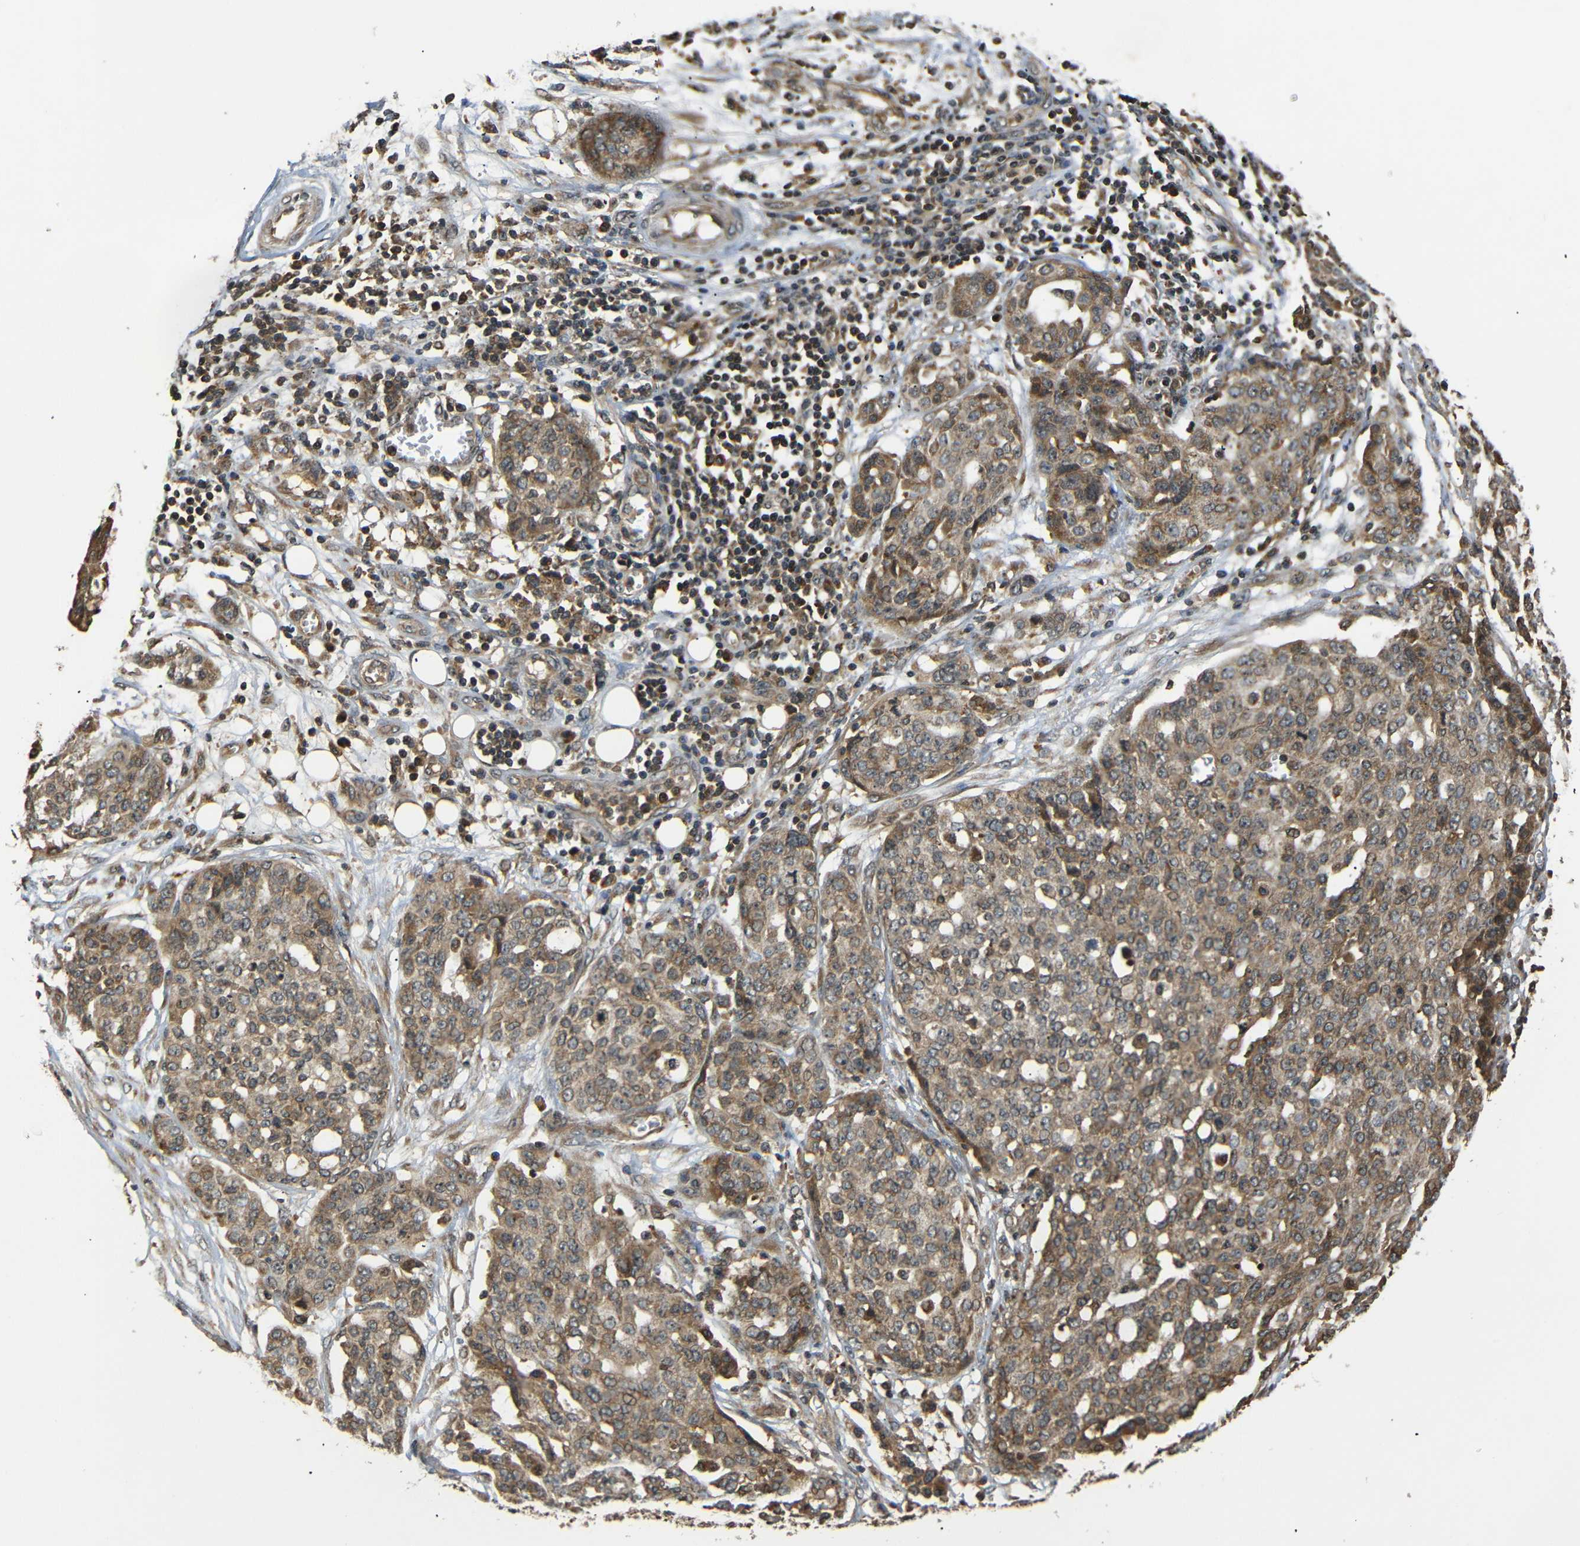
{"staining": {"intensity": "moderate", "quantity": ">75%", "location": "cytoplasmic/membranous"}, "tissue": "ovarian cancer", "cell_type": "Tumor cells", "image_type": "cancer", "snomed": [{"axis": "morphology", "description": "Cystadenocarcinoma, serous, NOS"}, {"axis": "topography", "description": "Soft tissue"}, {"axis": "topography", "description": "Ovary"}], "caption": "High-magnification brightfield microscopy of ovarian cancer stained with DAB (brown) and counterstained with hematoxylin (blue). tumor cells exhibit moderate cytoplasmic/membranous expression is appreciated in about>75% of cells.", "gene": "TANK", "patient": {"sex": "female", "age": 57}}